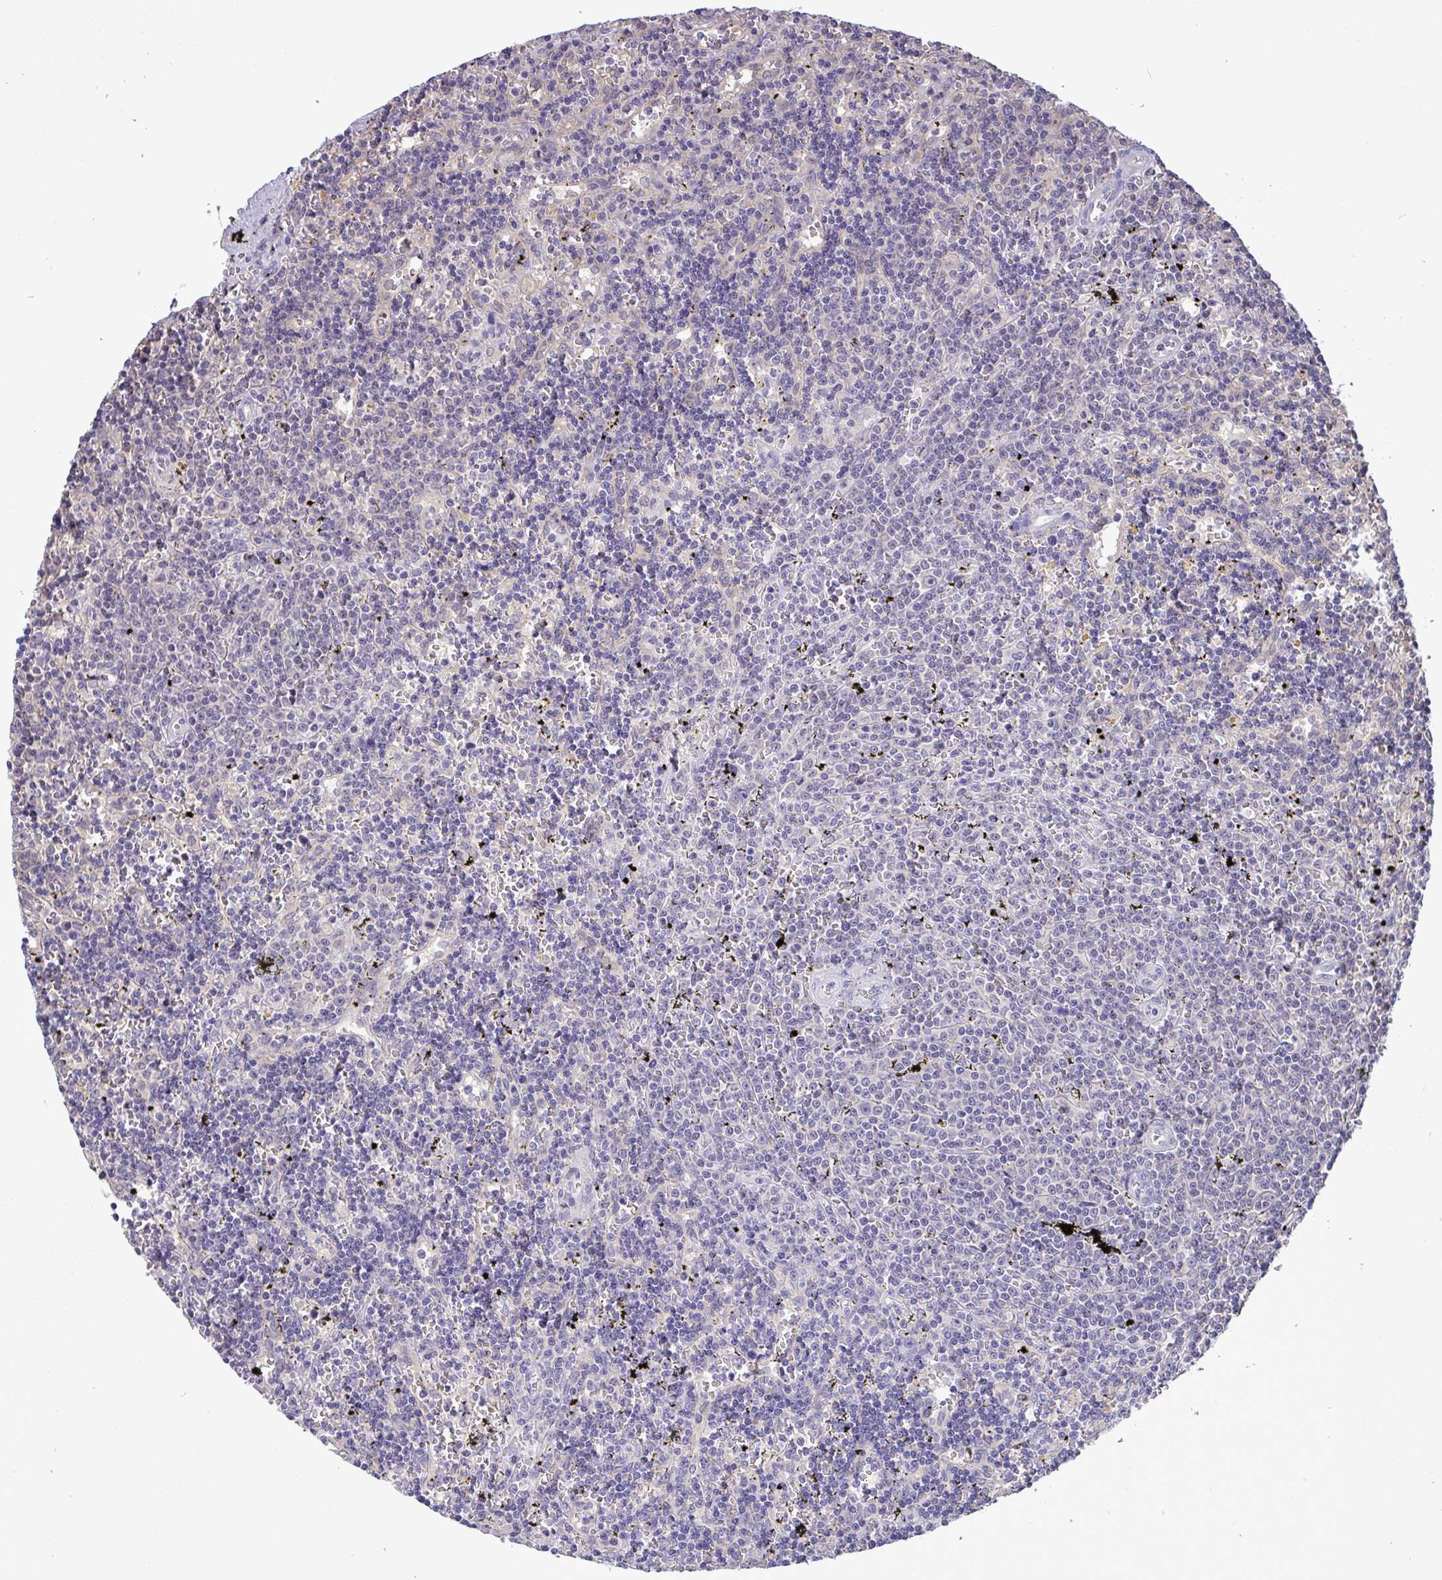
{"staining": {"intensity": "negative", "quantity": "none", "location": "none"}, "tissue": "lymphoma", "cell_type": "Tumor cells", "image_type": "cancer", "snomed": [{"axis": "morphology", "description": "Malignant lymphoma, non-Hodgkin's type, Low grade"}, {"axis": "topography", "description": "Spleen"}], "caption": "IHC histopathology image of neoplastic tissue: lymphoma stained with DAB shows no significant protein staining in tumor cells.", "gene": "TMEM41A", "patient": {"sex": "male", "age": 60}}